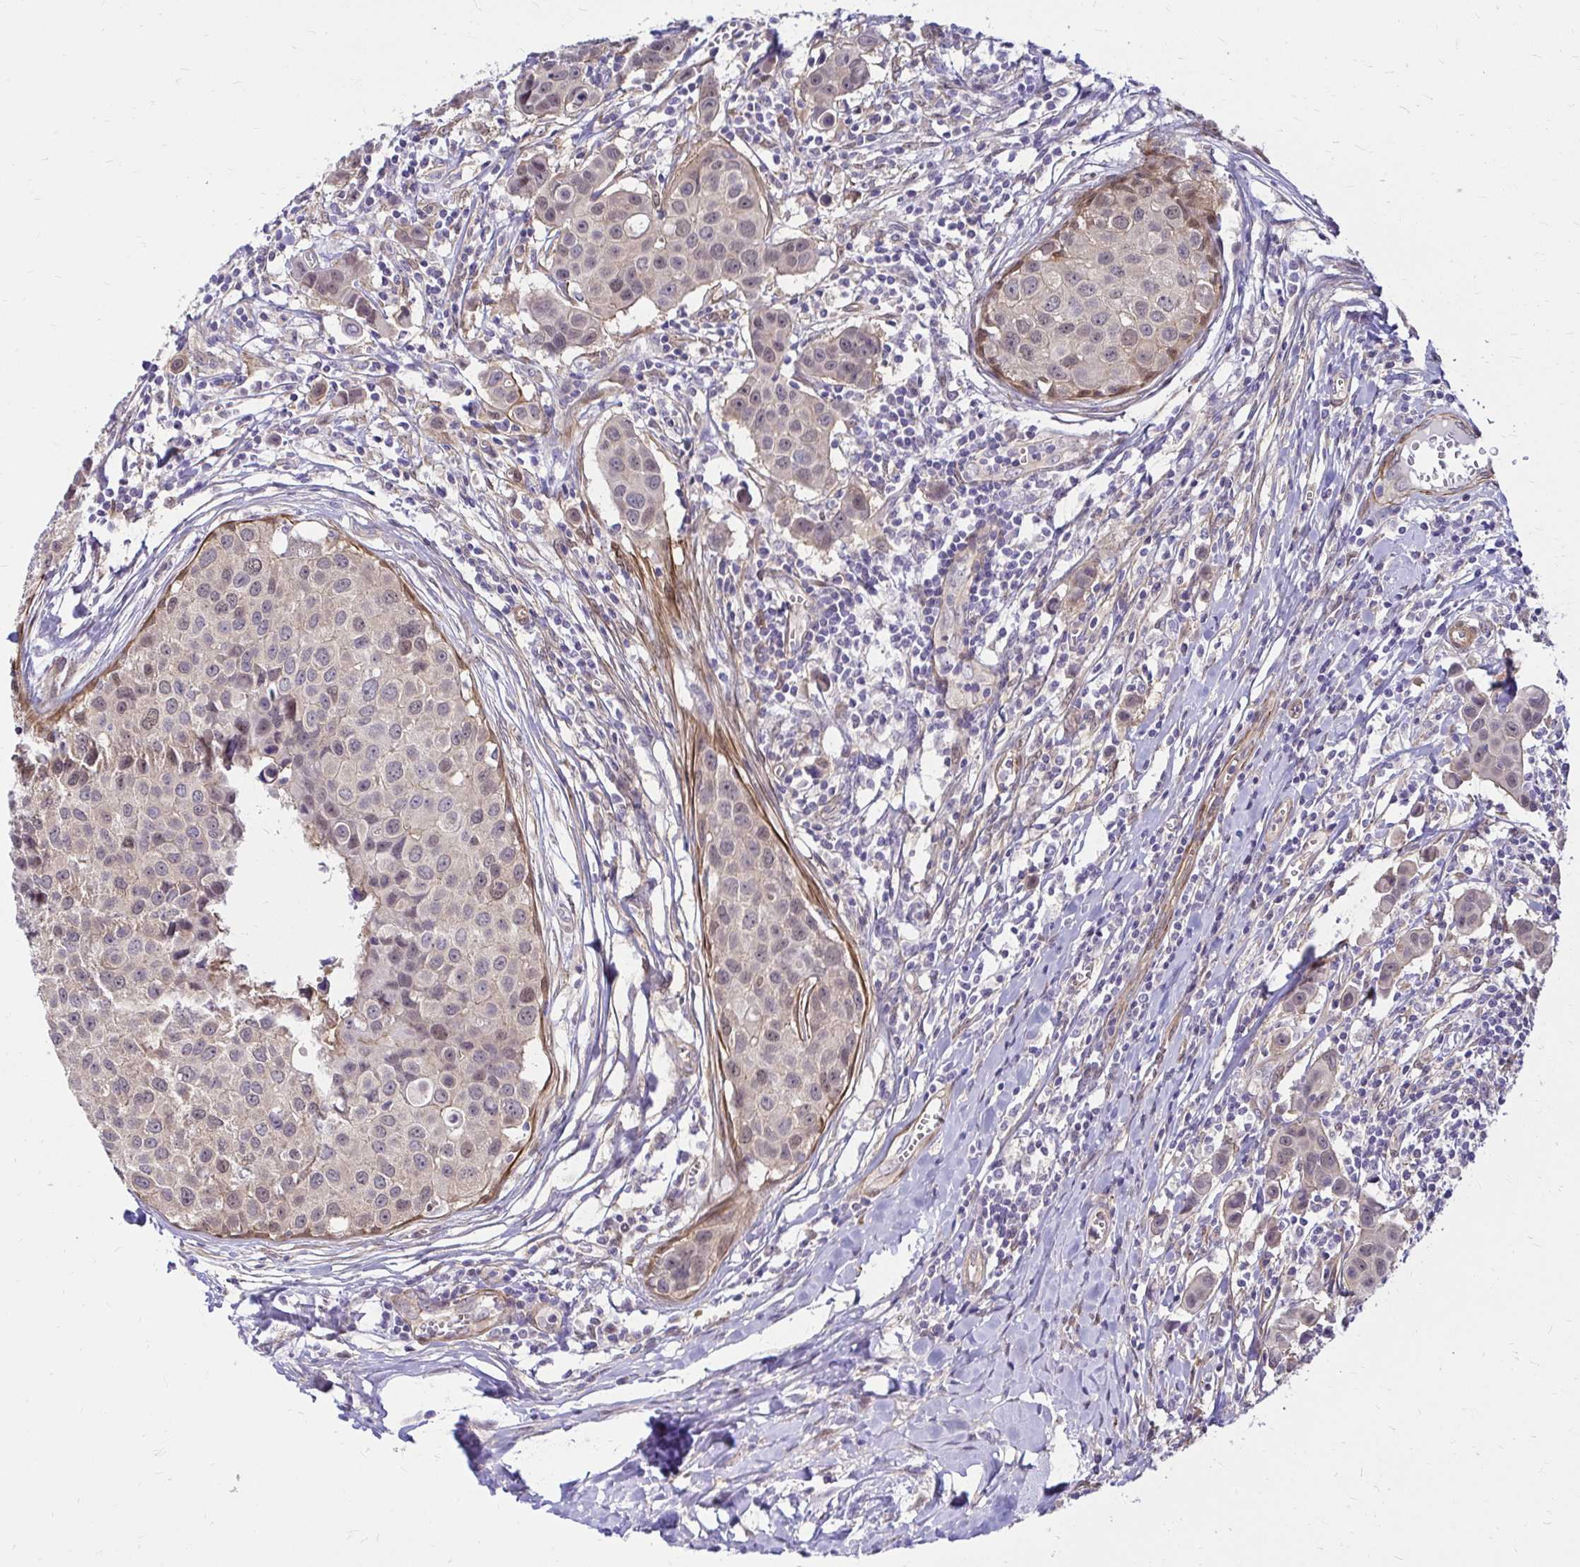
{"staining": {"intensity": "weak", "quantity": "25%-75%", "location": "nuclear"}, "tissue": "breast cancer", "cell_type": "Tumor cells", "image_type": "cancer", "snomed": [{"axis": "morphology", "description": "Duct carcinoma"}, {"axis": "topography", "description": "Breast"}], "caption": "Protein staining of breast cancer tissue demonstrates weak nuclear positivity in about 25%-75% of tumor cells.", "gene": "YAP1", "patient": {"sex": "female", "age": 24}}